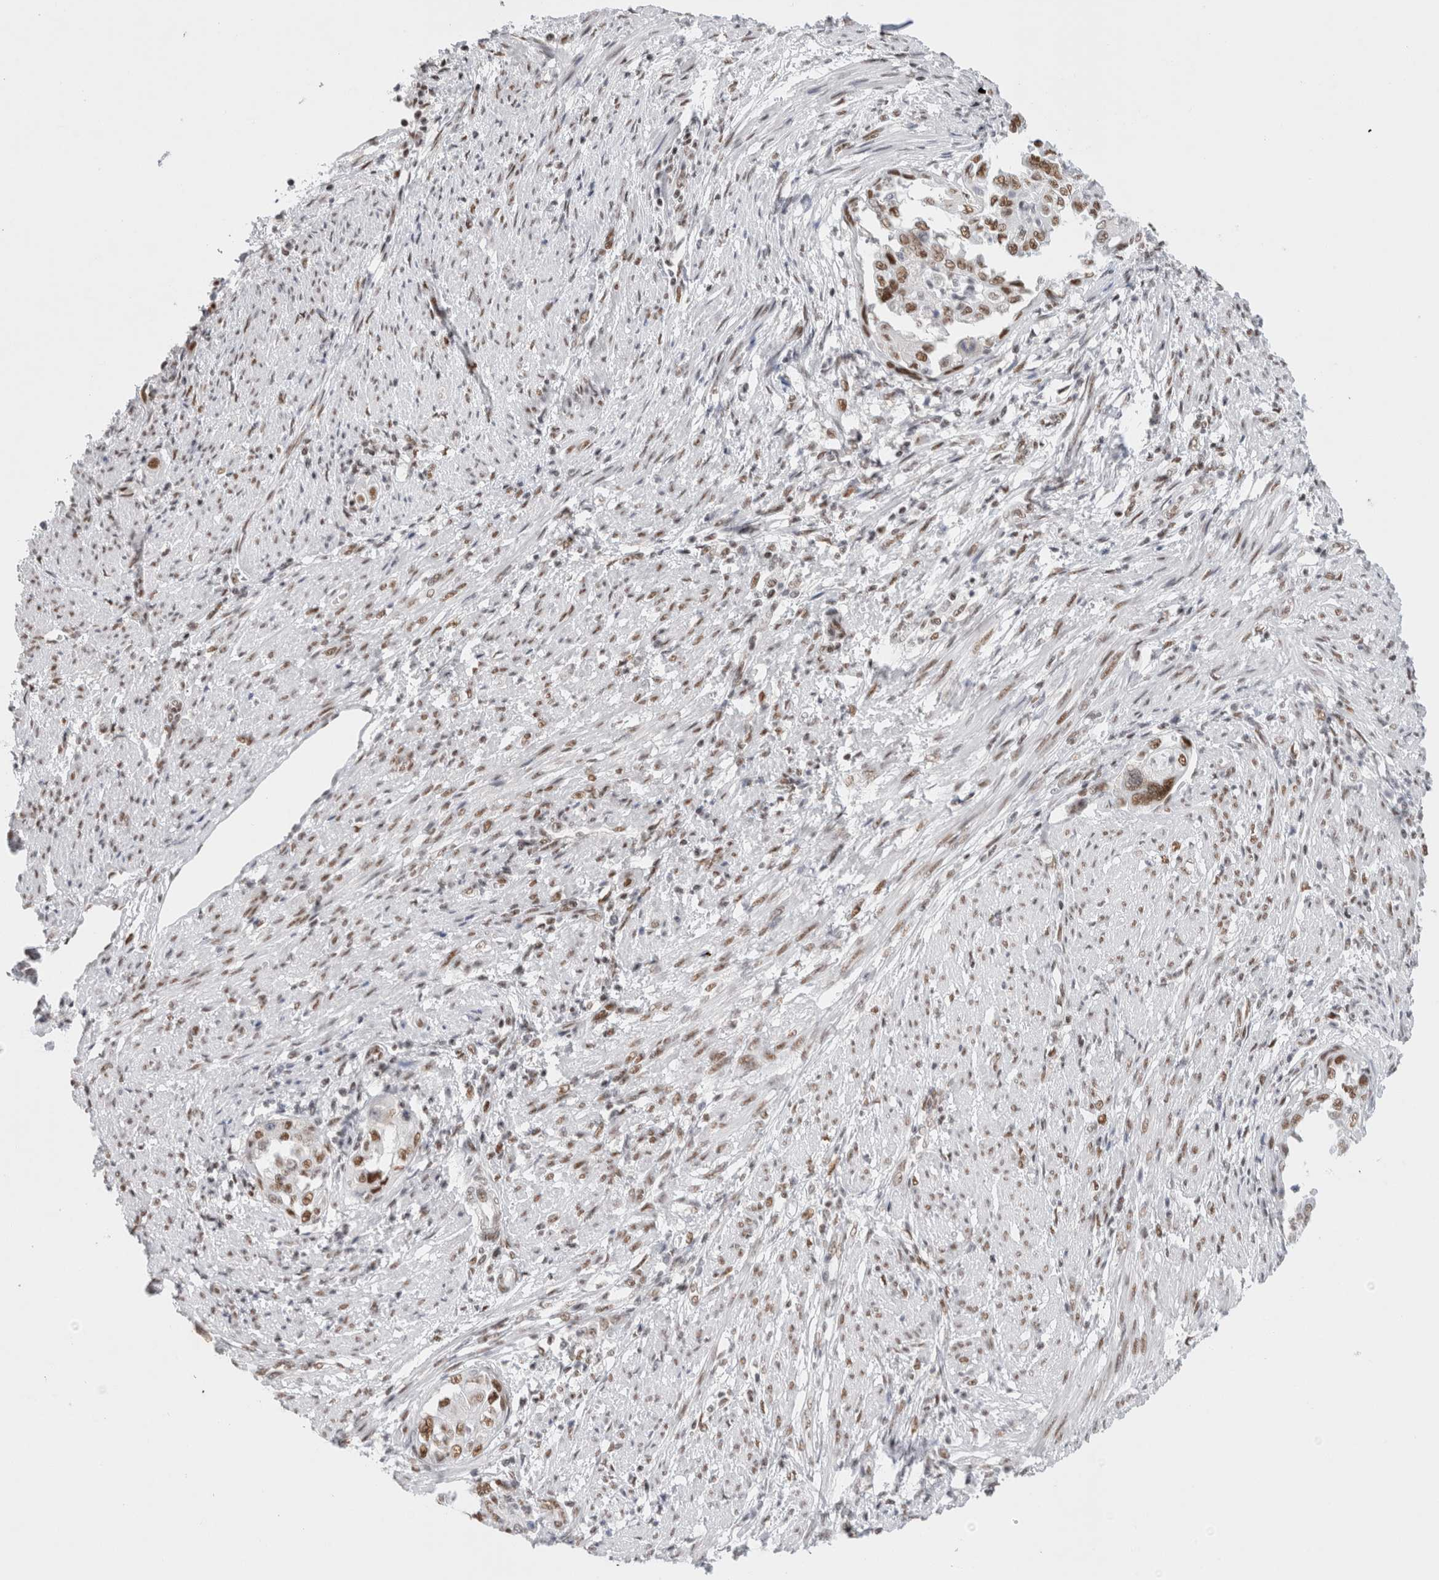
{"staining": {"intensity": "moderate", "quantity": ">75%", "location": "nuclear"}, "tissue": "endometrial cancer", "cell_type": "Tumor cells", "image_type": "cancer", "snomed": [{"axis": "morphology", "description": "Adenocarcinoma, NOS"}, {"axis": "topography", "description": "Endometrium"}], "caption": "Immunohistochemical staining of endometrial adenocarcinoma exhibits moderate nuclear protein positivity in approximately >75% of tumor cells. (Stains: DAB (3,3'-diaminobenzidine) in brown, nuclei in blue, Microscopy: brightfield microscopy at high magnification).", "gene": "COPS7A", "patient": {"sex": "female", "age": 85}}